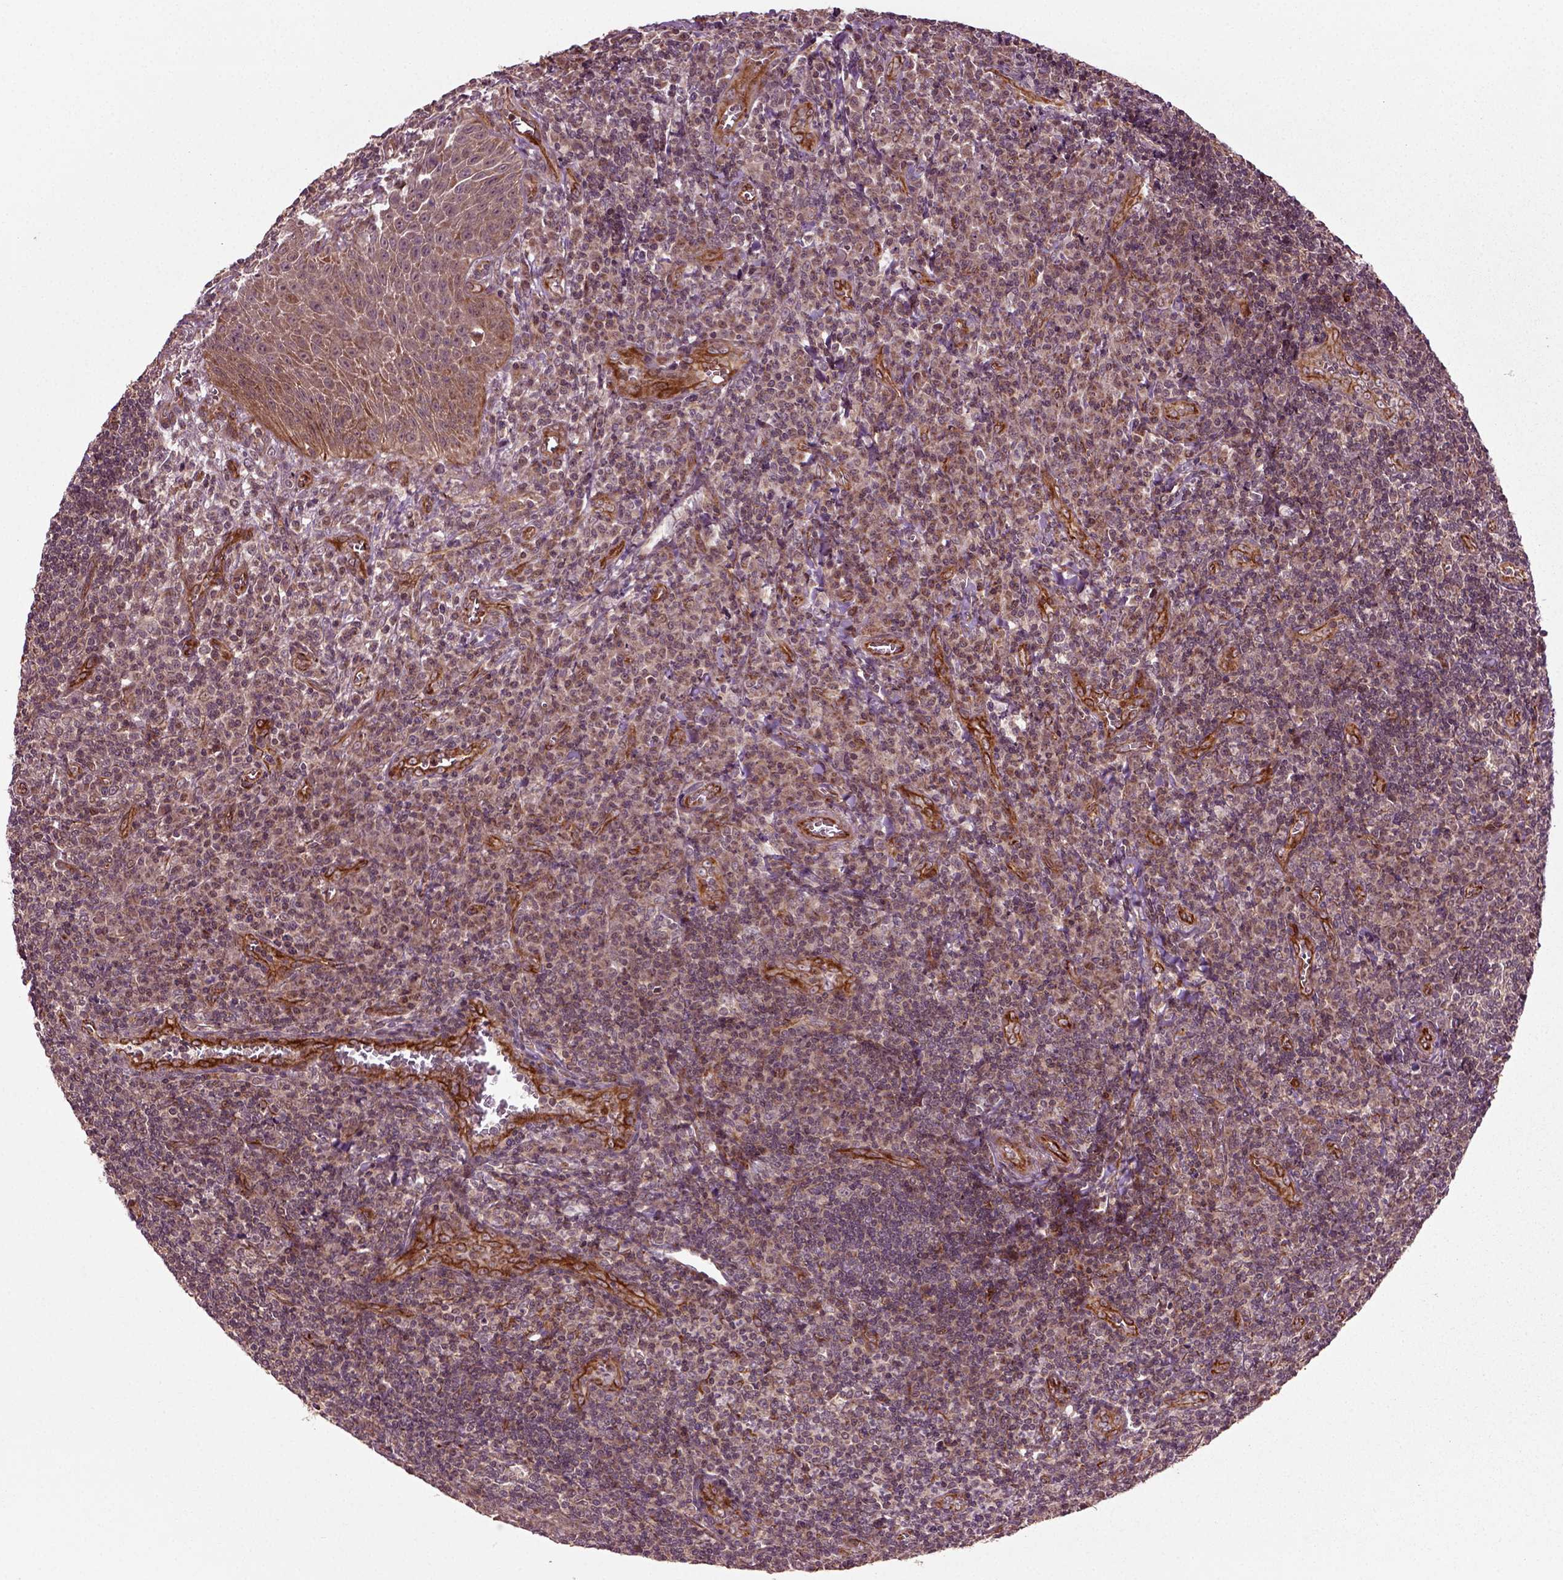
{"staining": {"intensity": "weak", "quantity": ">75%", "location": "cytoplasmic/membranous"}, "tissue": "tonsil", "cell_type": "Germinal center cells", "image_type": "normal", "snomed": [{"axis": "morphology", "description": "Normal tissue, NOS"}, {"axis": "topography", "description": "Tonsil"}], "caption": "Immunohistochemistry photomicrograph of normal human tonsil stained for a protein (brown), which displays low levels of weak cytoplasmic/membranous positivity in approximately >75% of germinal center cells.", "gene": "PLCD3", "patient": {"sex": "male", "age": 33}}